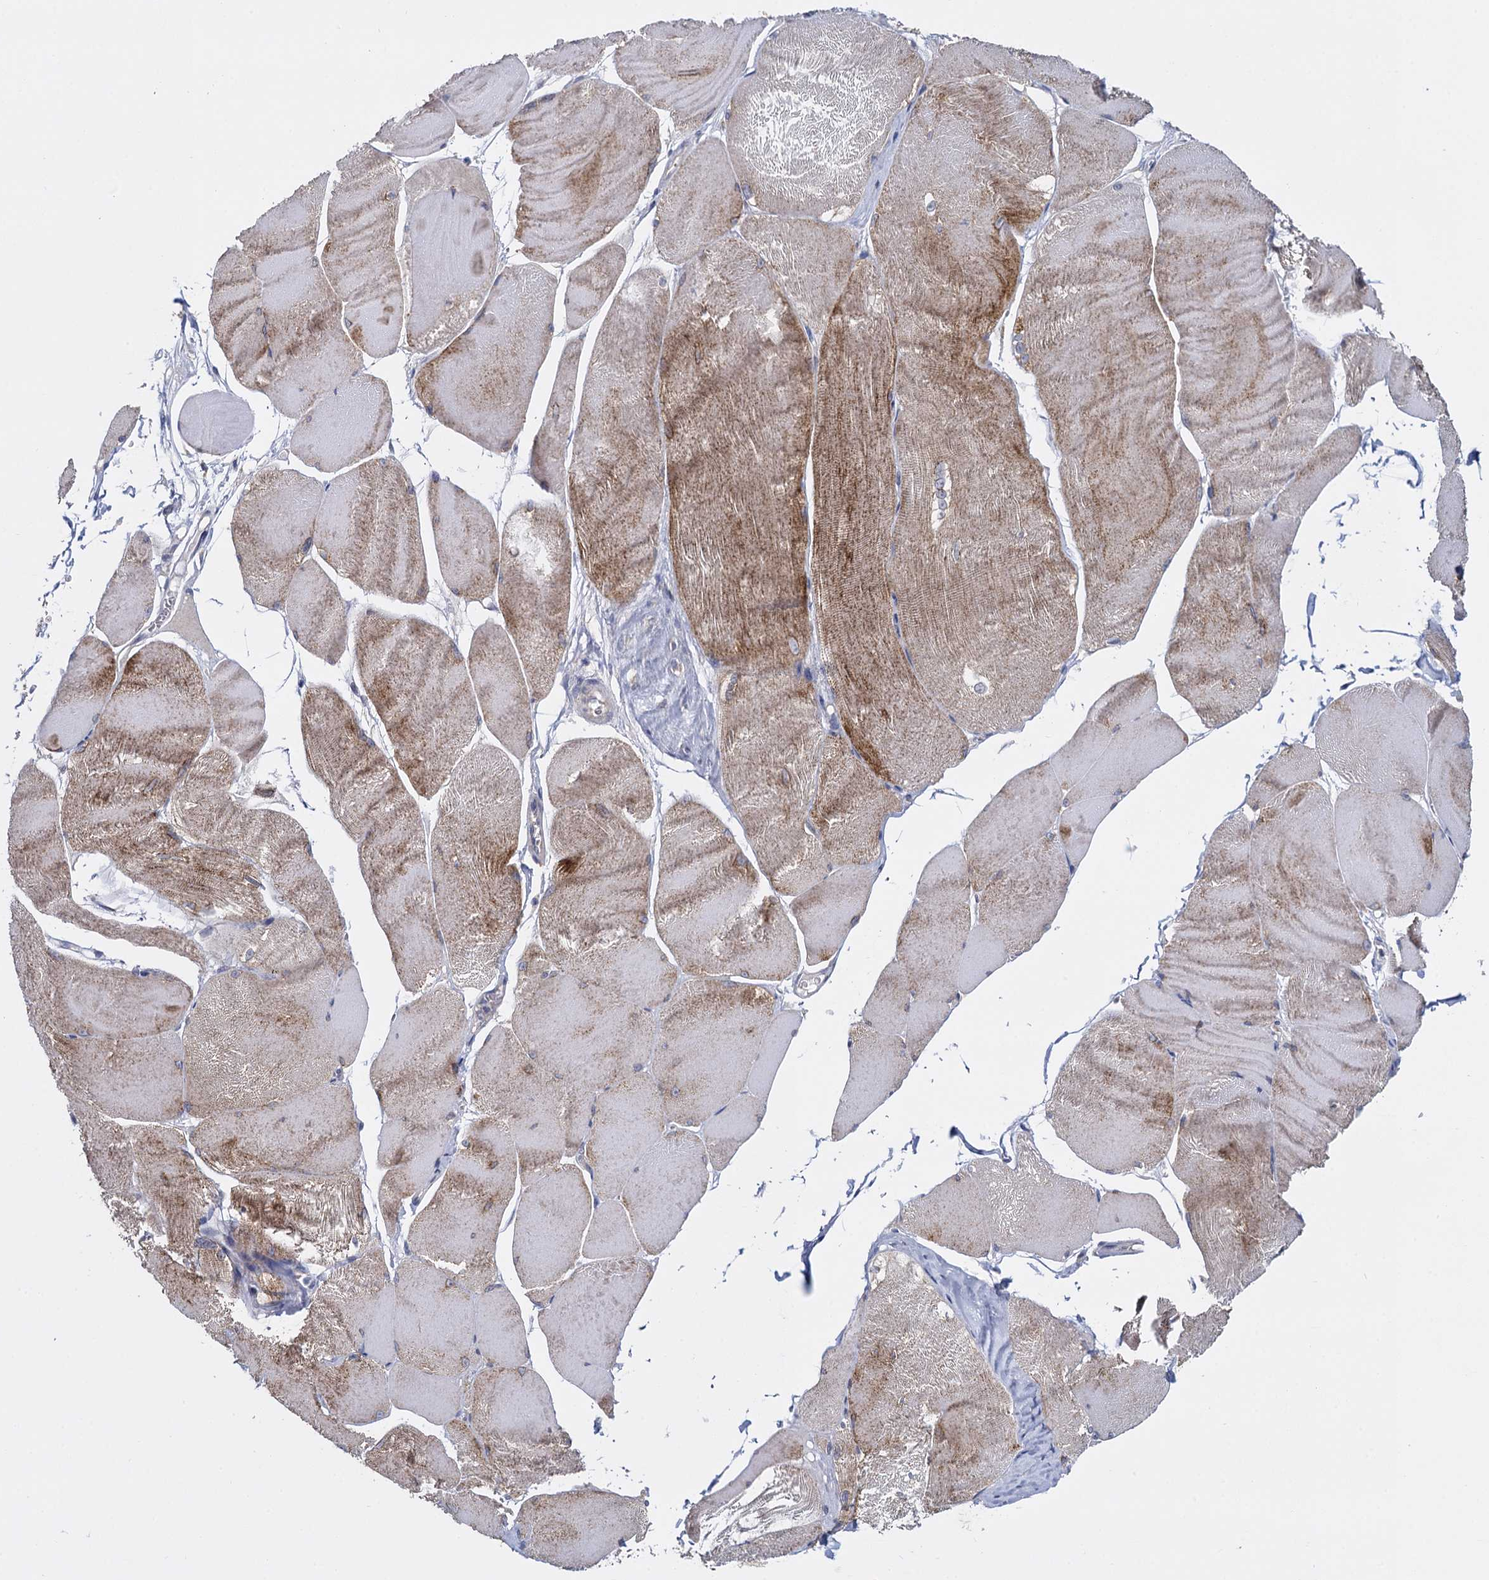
{"staining": {"intensity": "moderate", "quantity": "25%-75%", "location": "cytoplasmic/membranous"}, "tissue": "skeletal muscle", "cell_type": "Myocytes", "image_type": "normal", "snomed": [{"axis": "morphology", "description": "Normal tissue, NOS"}, {"axis": "morphology", "description": "Basal cell carcinoma"}, {"axis": "topography", "description": "Skeletal muscle"}], "caption": "Skeletal muscle stained with IHC exhibits moderate cytoplasmic/membranous expression in about 25%-75% of myocytes.", "gene": "GSTM2", "patient": {"sex": "female", "age": 64}}